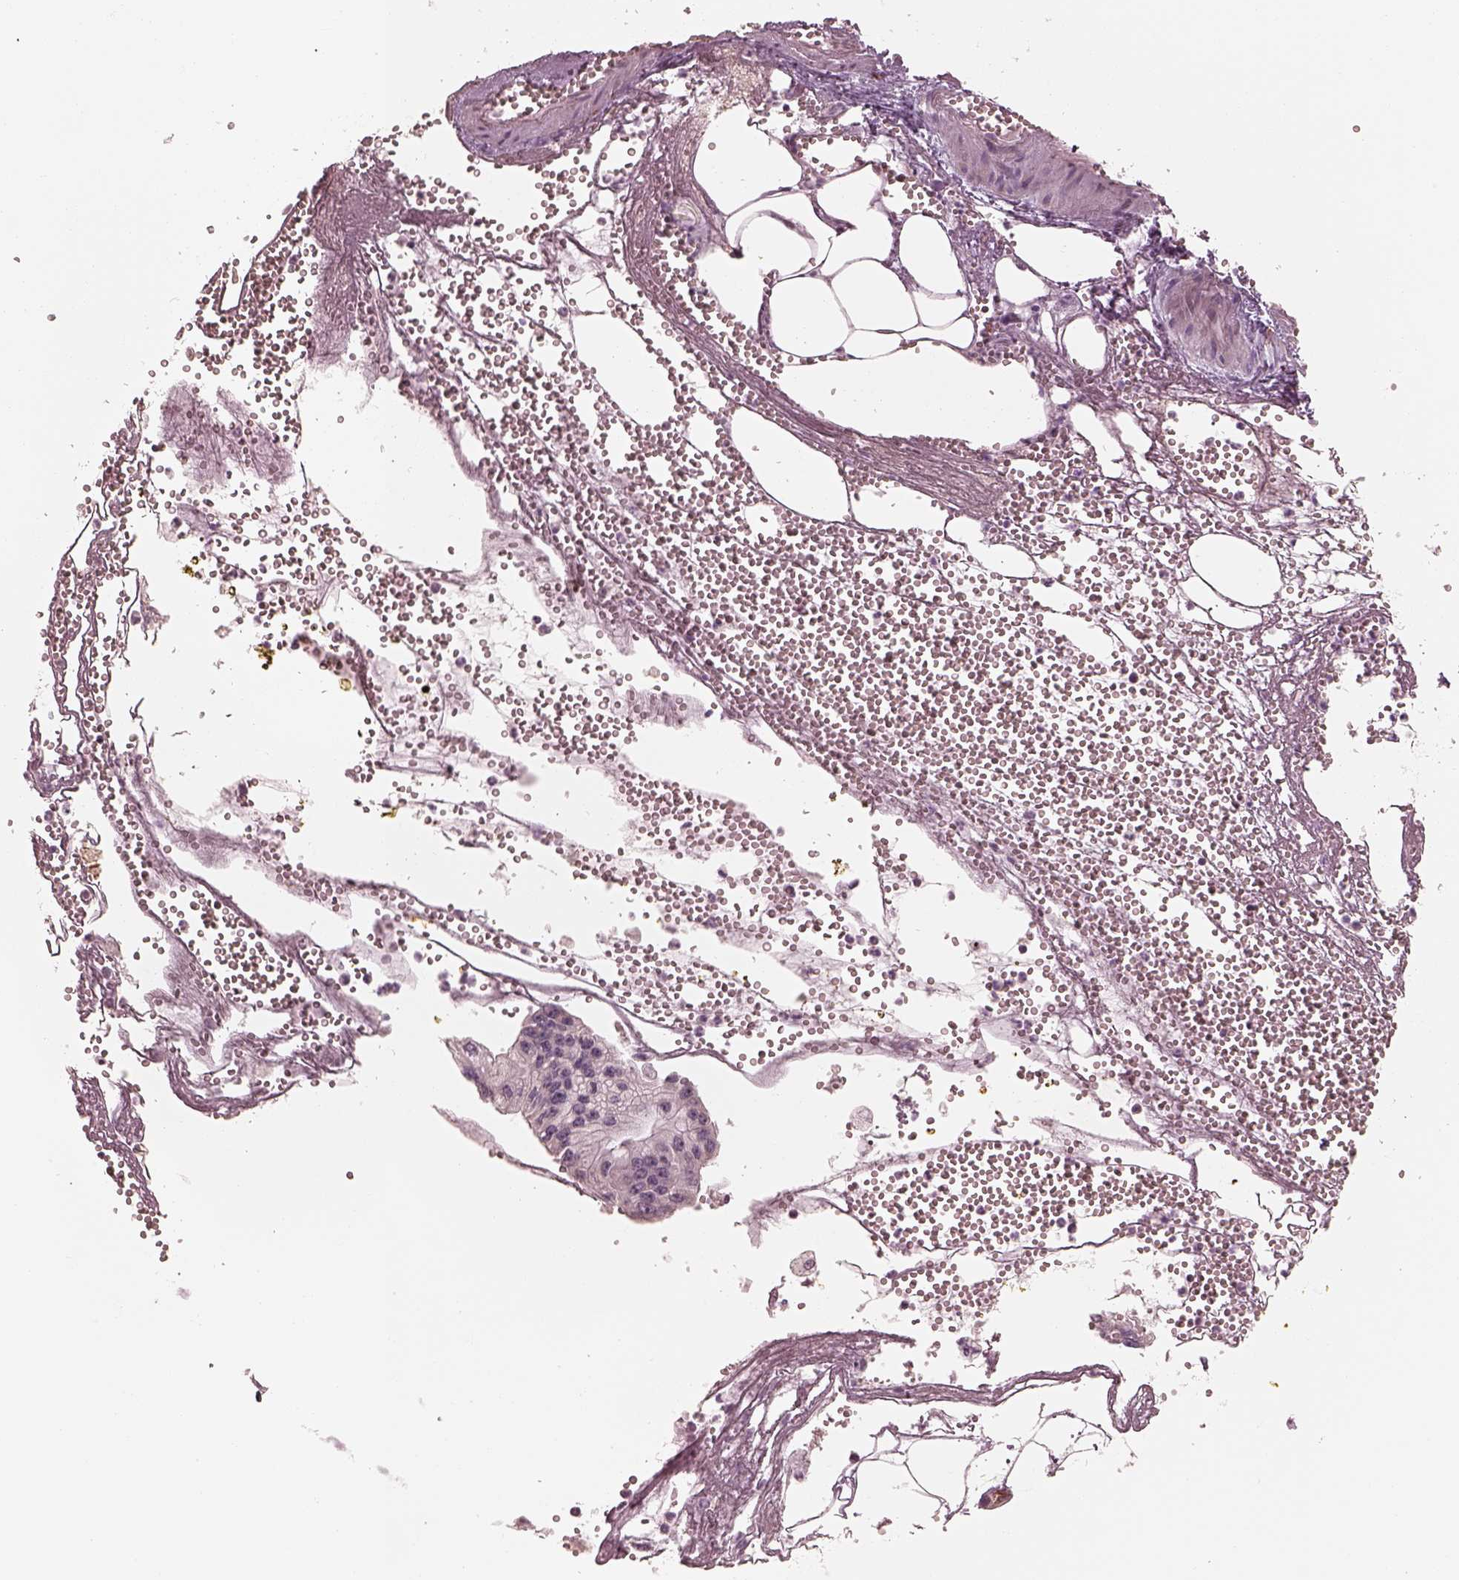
{"staining": {"intensity": "negative", "quantity": "none", "location": "none"}, "tissue": "pancreatic cancer", "cell_type": "Tumor cells", "image_type": "cancer", "snomed": [{"axis": "morphology", "description": "Adenocarcinoma, NOS"}, {"axis": "topography", "description": "Pancreas"}], "caption": "Immunohistochemistry micrograph of neoplastic tissue: pancreatic cancer (adenocarcinoma) stained with DAB (3,3'-diaminobenzidine) demonstrates no significant protein expression in tumor cells.", "gene": "RAB3C", "patient": {"sex": "male", "age": 70}}